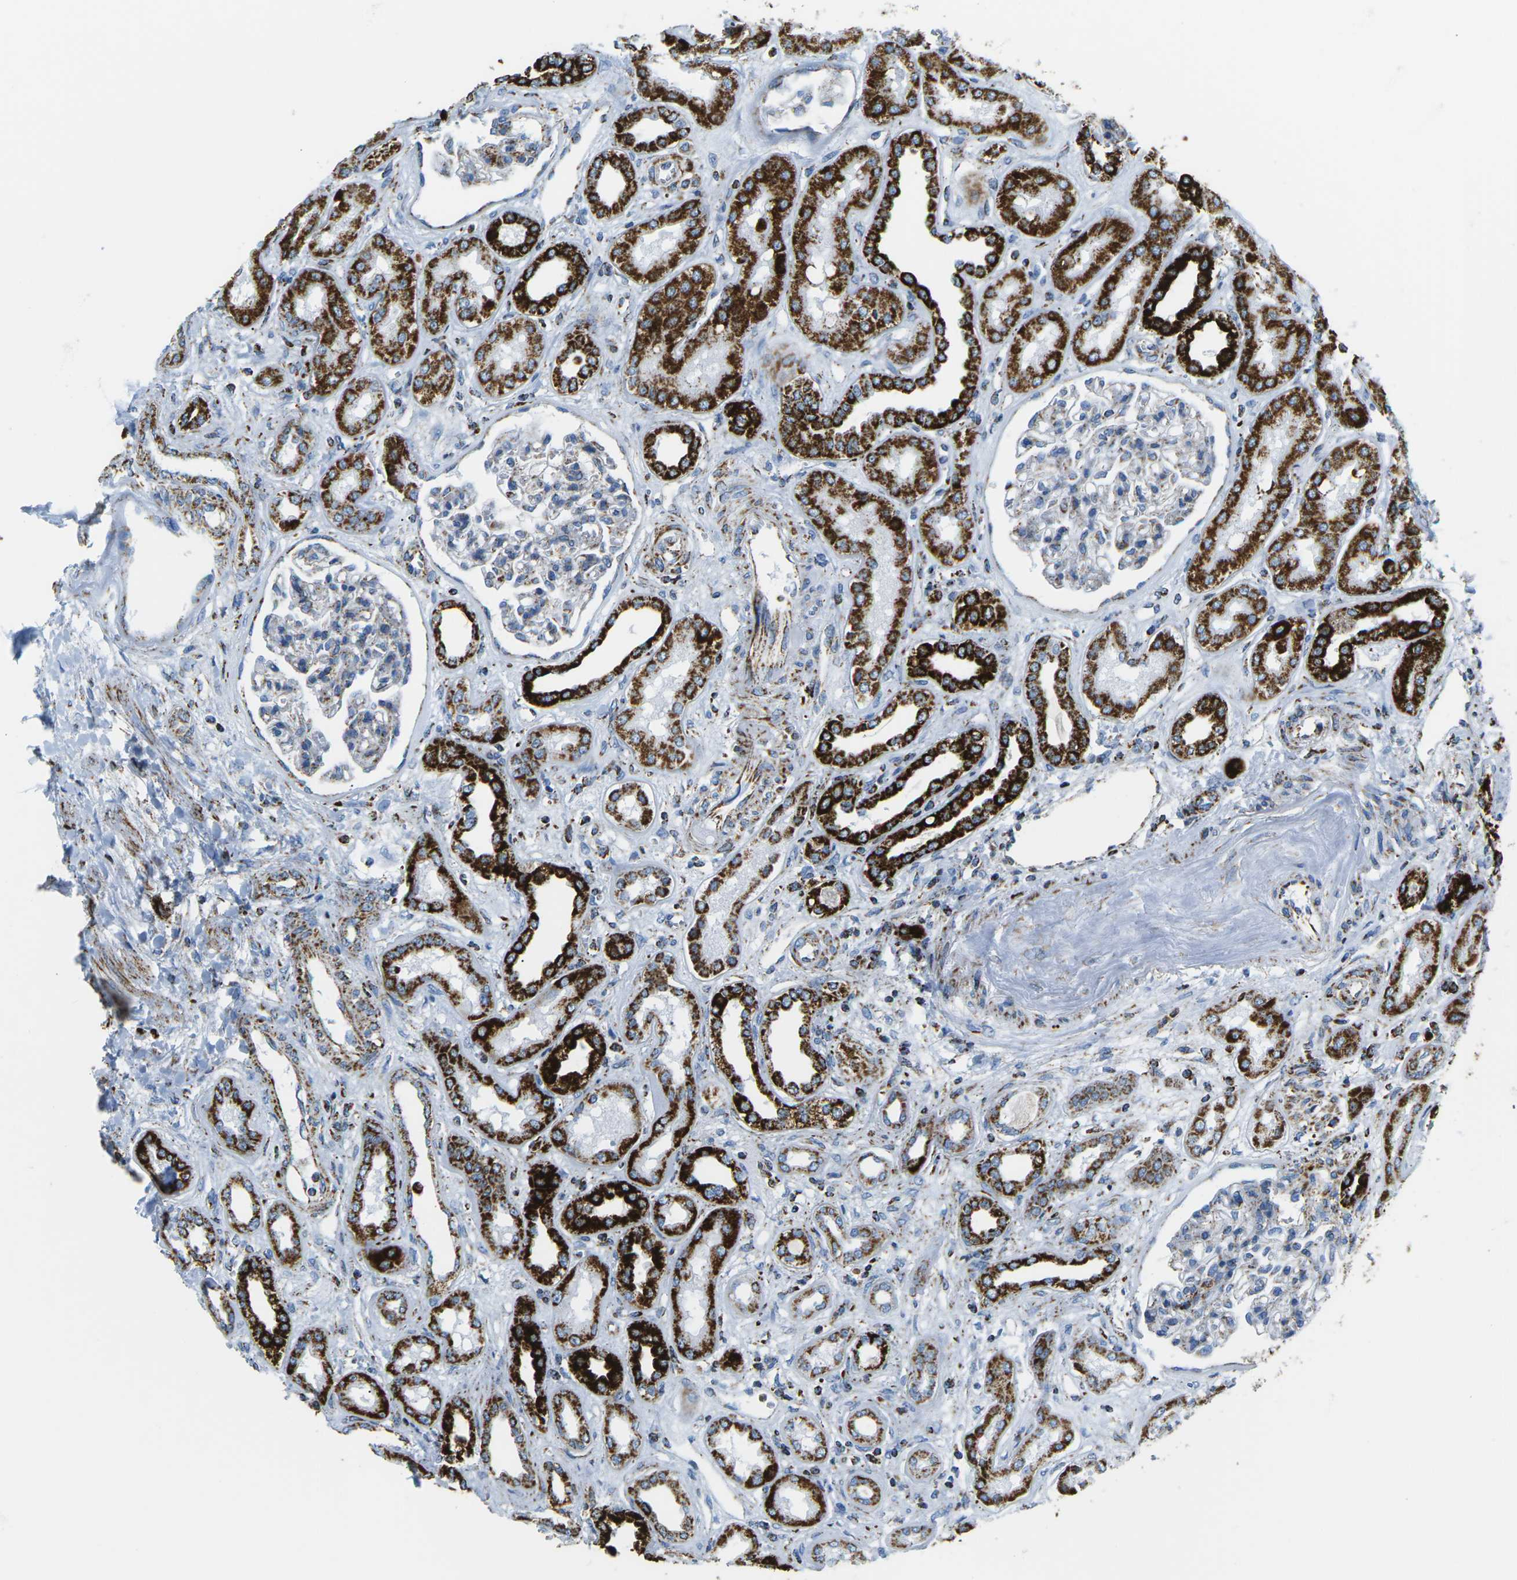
{"staining": {"intensity": "moderate", "quantity": "25%-75%", "location": "cytoplasmic/membranous"}, "tissue": "kidney", "cell_type": "Cells in glomeruli", "image_type": "normal", "snomed": [{"axis": "morphology", "description": "Normal tissue, NOS"}, {"axis": "topography", "description": "Kidney"}], "caption": "A photomicrograph of kidney stained for a protein reveals moderate cytoplasmic/membranous brown staining in cells in glomeruli.", "gene": "COX6C", "patient": {"sex": "male", "age": 59}}